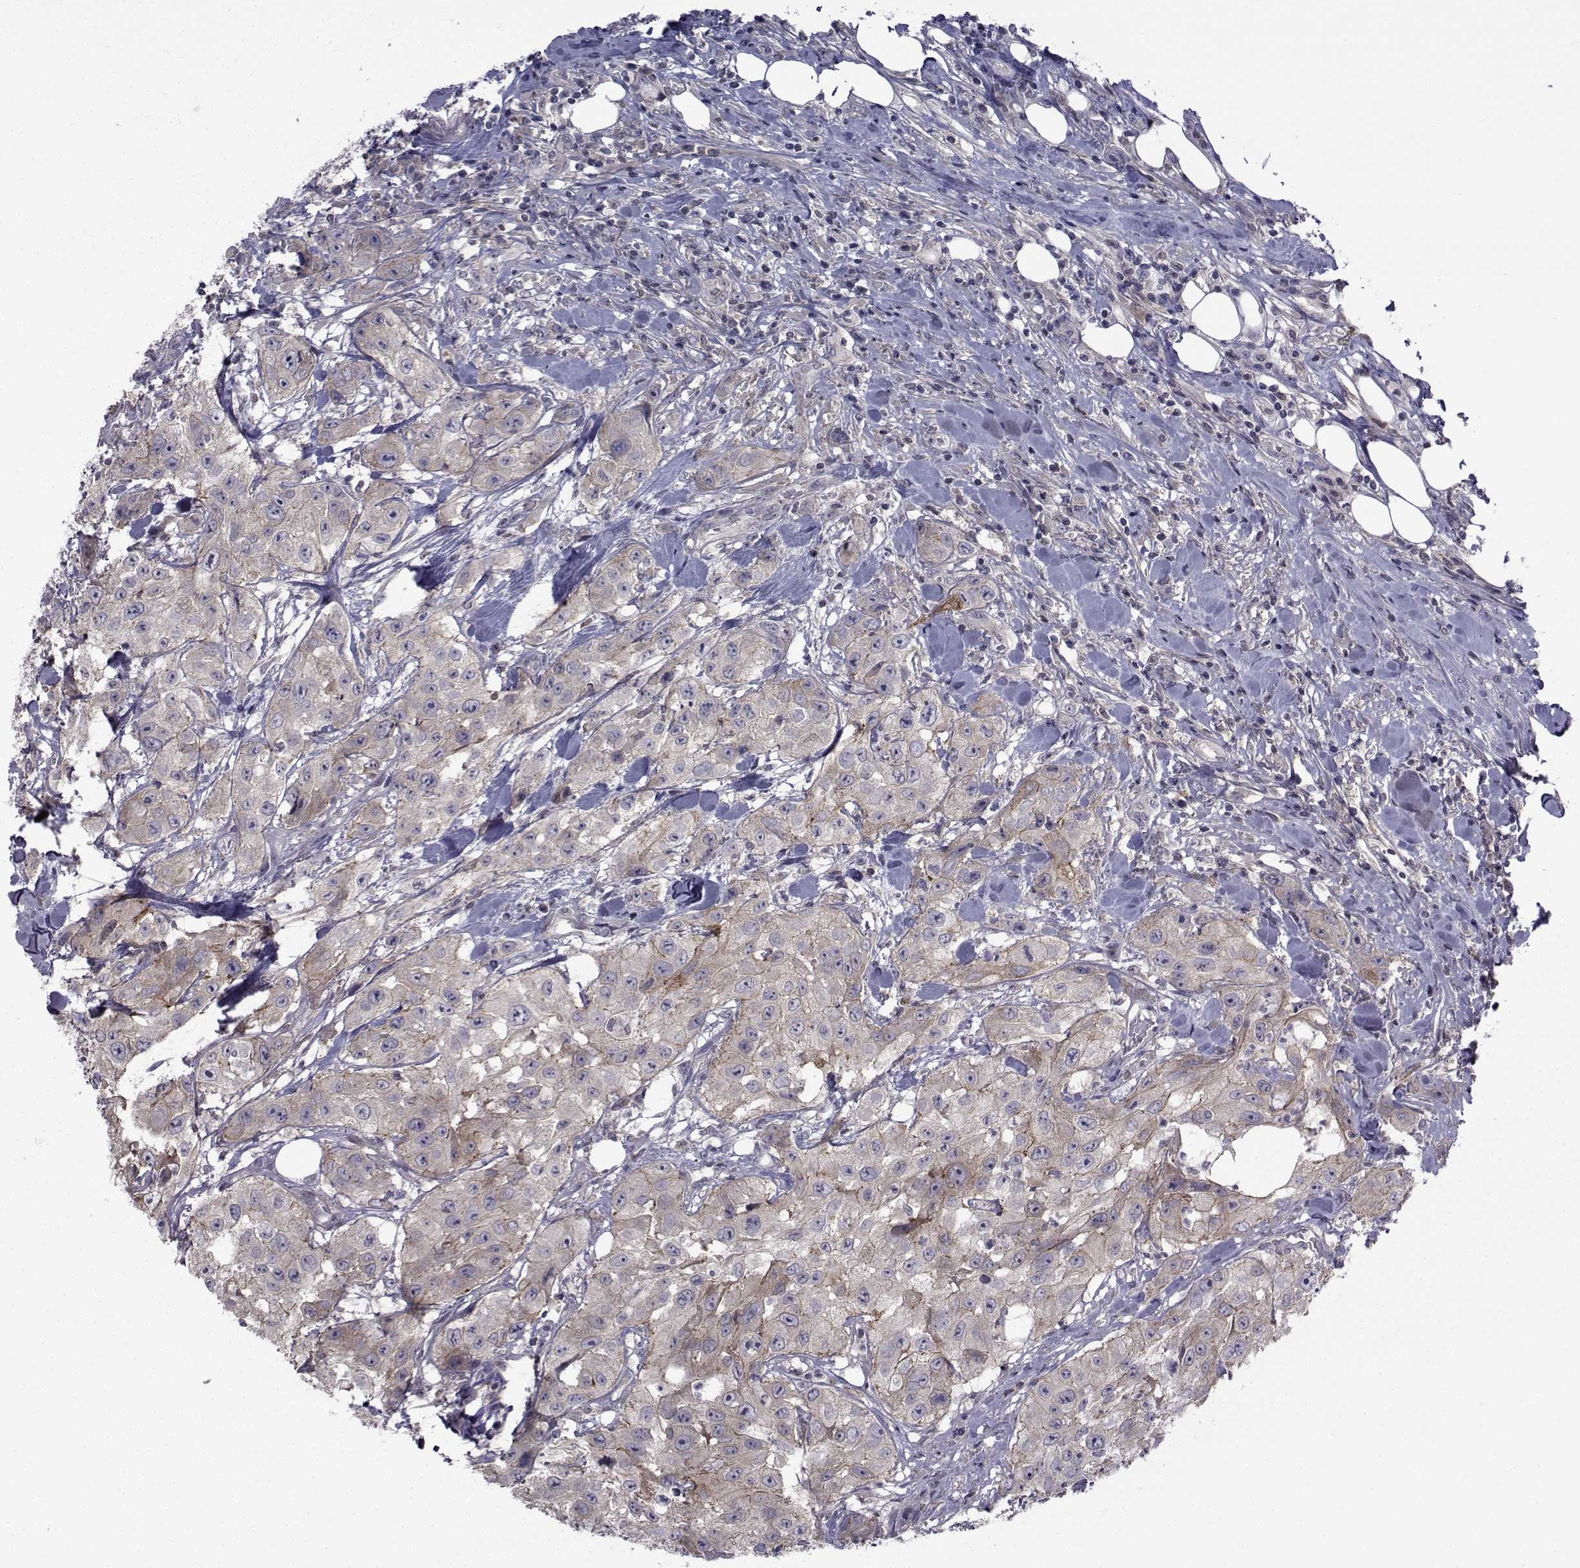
{"staining": {"intensity": "moderate", "quantity": "<25%", "location": "cytoplasmic/membranous"}, "tissue": "urothelial cancer", "cell_type": "Tumor cells", "image_type": "cancer", "snomed": [{"axis": "morphology", "description": "Urothelial carcinoma, High grade"}, {"axis": "topography", "description": "Urinary bladder"}], "caption": "Brown immunohistochemical staining in human urothelial cancer exhibits moderate cytoplasmic/membranous expression in about <25% of tumor cells.", "gene": "SLC30A10", "patient": {"sex": "male", "age": 79}}